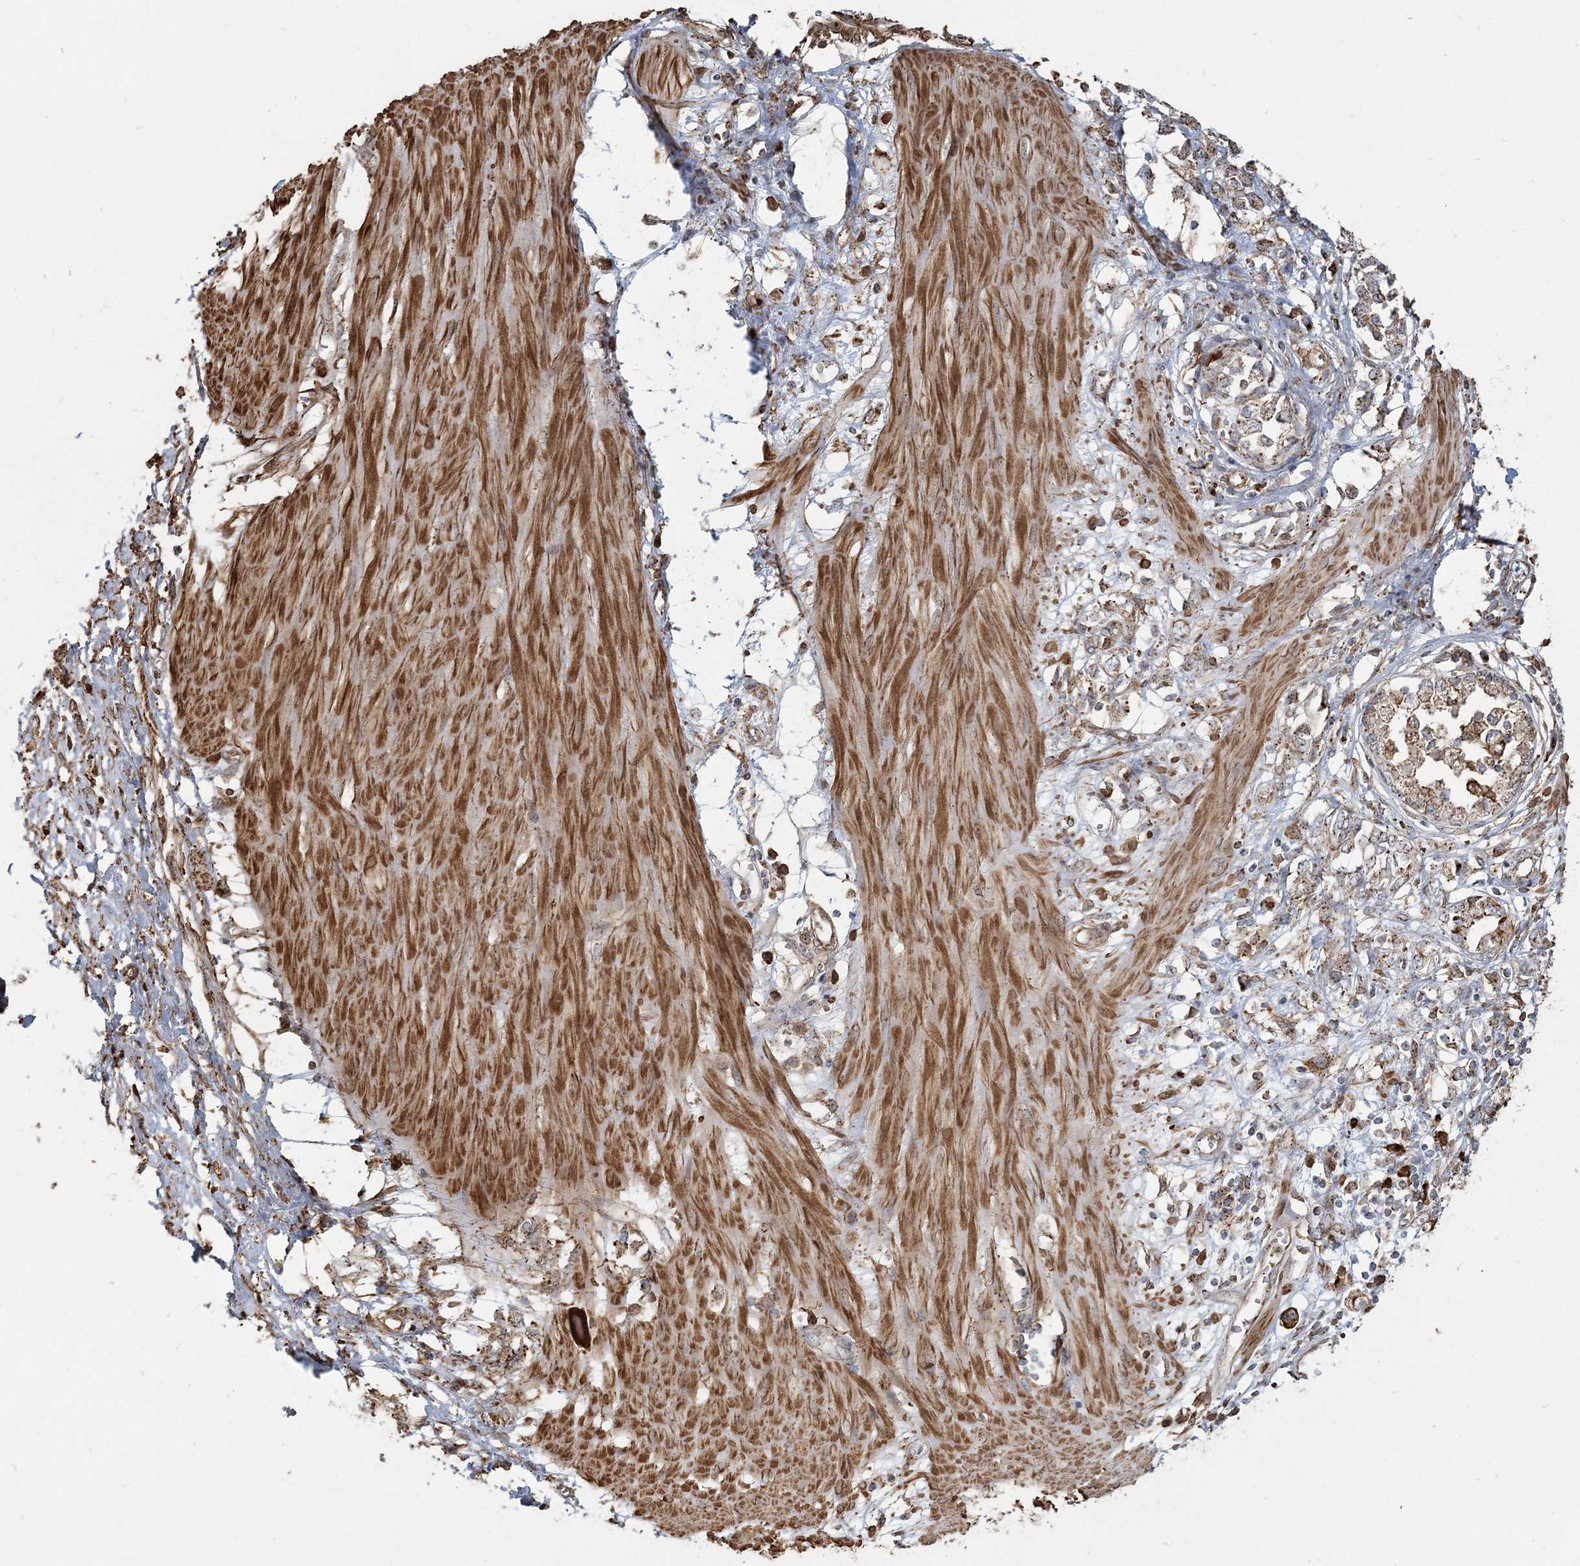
{"staining": {"intensity": "moderate", "quantity": ">75%", "location": "cytoplasmic/membranous"}, "tissue": "stomach cancer", "cell_type": "Tumor cells", "image_type": "cancer", "snomed": [{"axis": "morphology", "description": "Adenocarcinoma, NOS"}, {"axis": "topography", "description": "Stomach"}], "caption": "Tumor cells show moderate cytoplasmic/membranous positivity in approximately >75% of cells in stomach cancer.", "gene": "TRAF3IP2", "patient": {"sex": "female", "age": 76}}